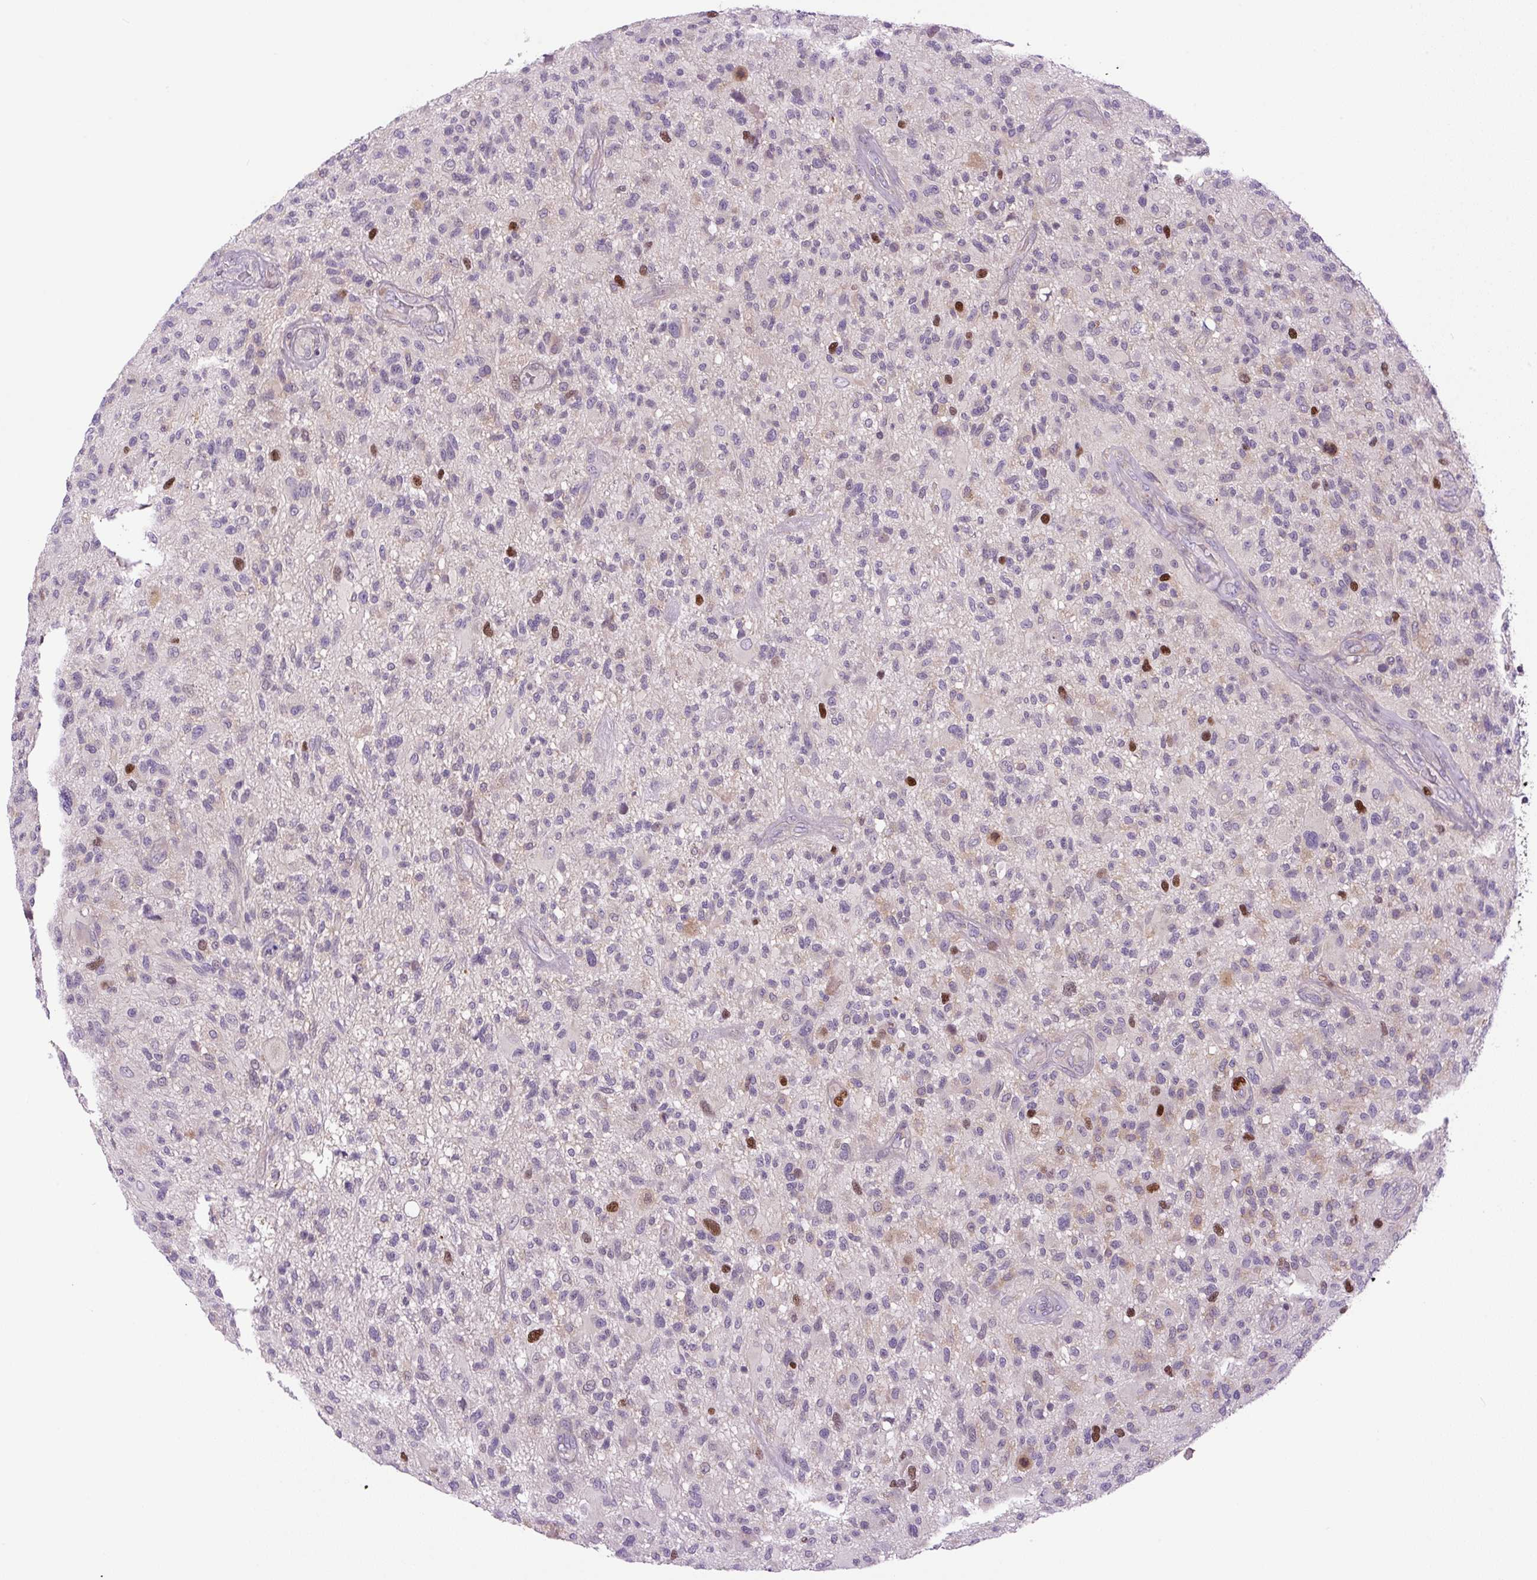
{"staining": {"intensity": "strong", "quantity": "<25%", "location": "nuclear"}, "tissue": "glioma", "cell_type": "Tumor cells", "image_type": "cancer", "snomed": [{"axis": "morphology", "description": "Glioma, malignant, High grade"}, {"axis": "topography", "description": "Brain"}], "caption": "Protein expression analysis of high-grade glioma (malignant) displays strong nuclear staining in about <25% of tumor cells.", "gene": "KIFC1", "patient": {"sex": "male", "age": 47}}